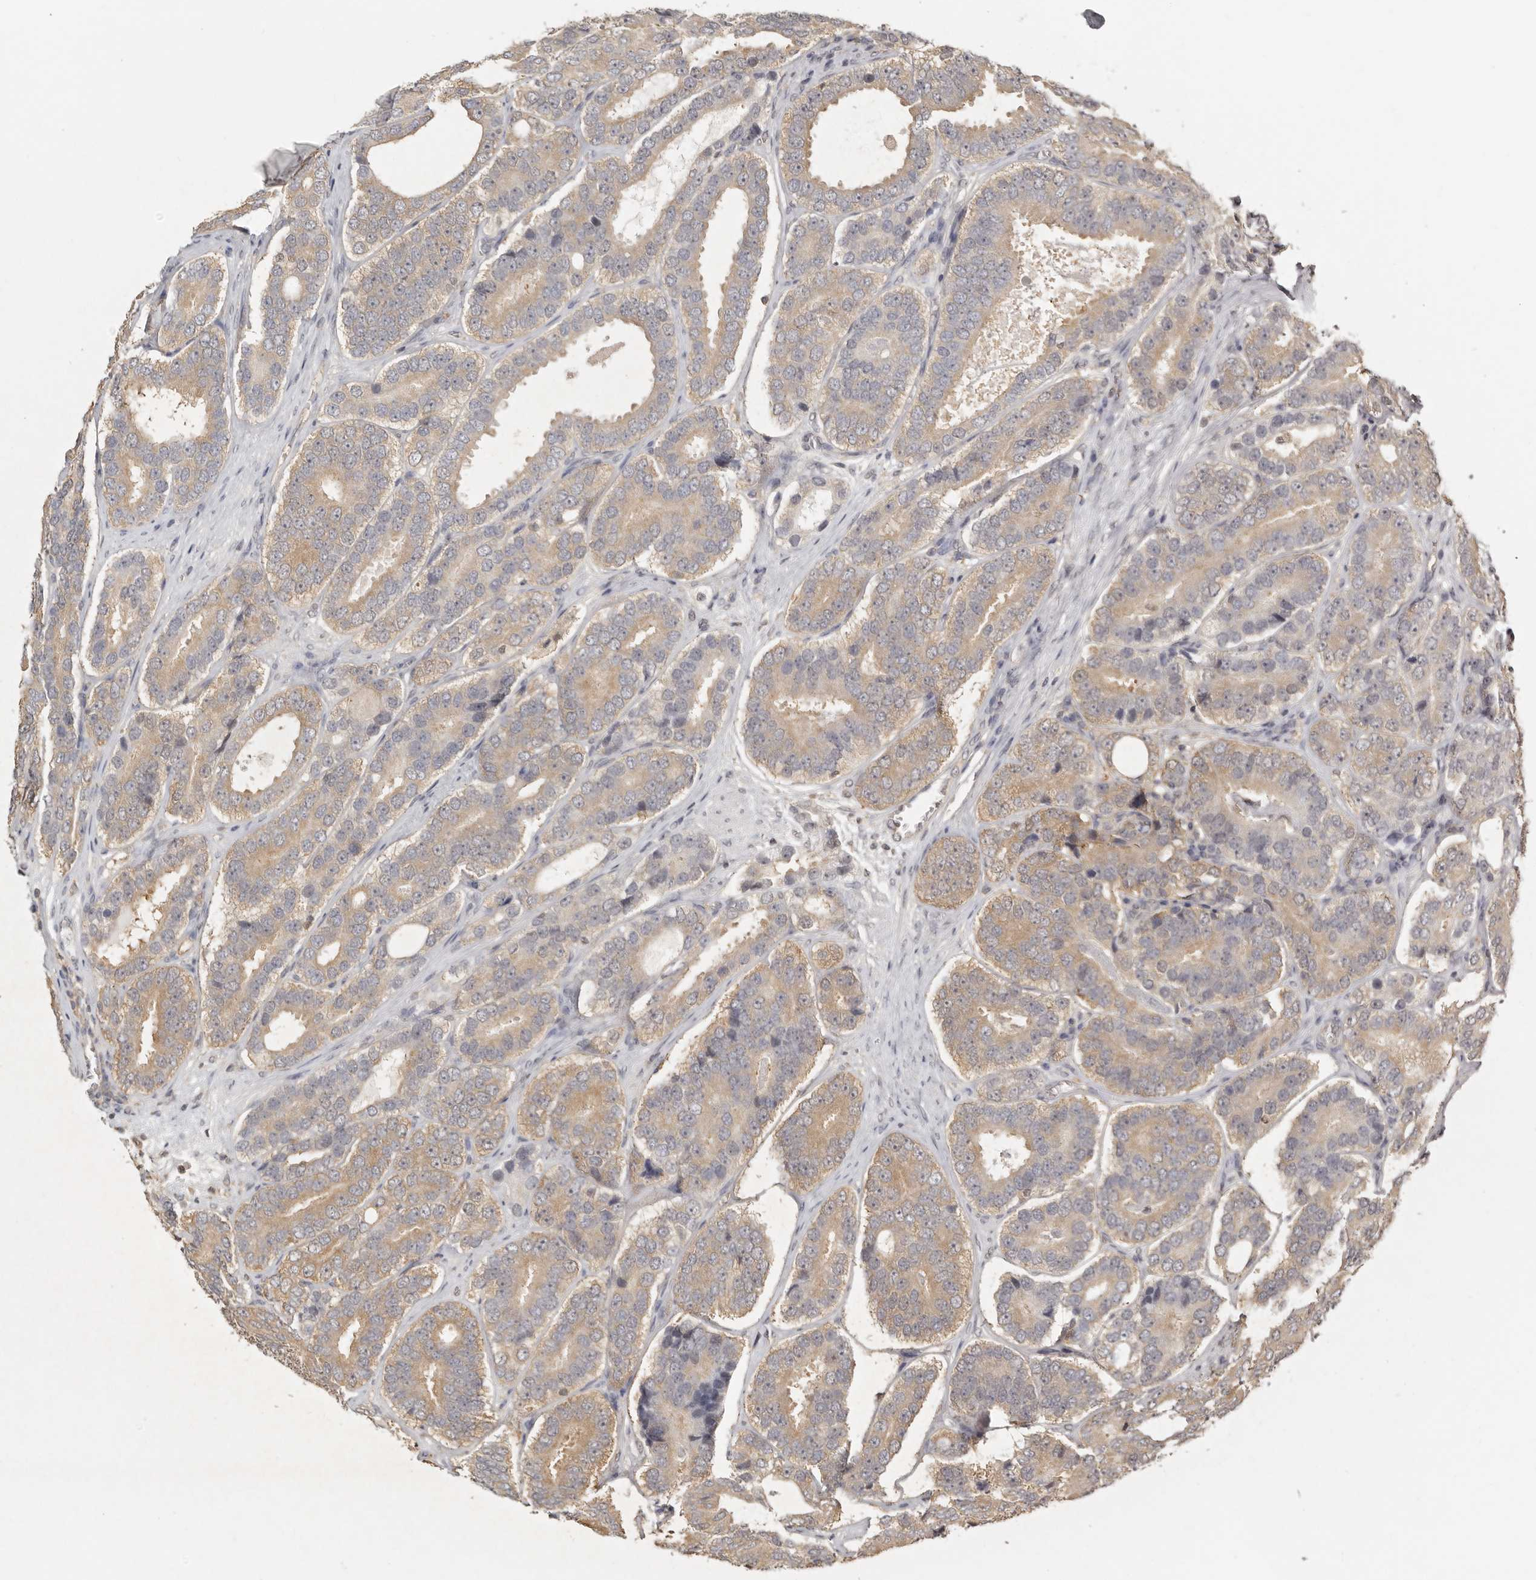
{"staining": {"intensity": "moderate", "quantity": "25%-75%", "location": "cytoplasmic/membranous"}, "tissue": "prostate cancer", "cell_type": "Tumor cells", "image_type": "cancer", "snomed": [{"axis": "morphology", "description": "Adenocarcinoma, High grade"}, {"axis": "topography", "description": "Prostate"}], "caption": "Prostate cancer (high-grade adenocarcinoma) stained for a protein demonstrates moderate cytoplasmic/membranous positivity in tumor cells.", "gene": "PSMA5", "patient": {"sex": "male", "age": 56}}